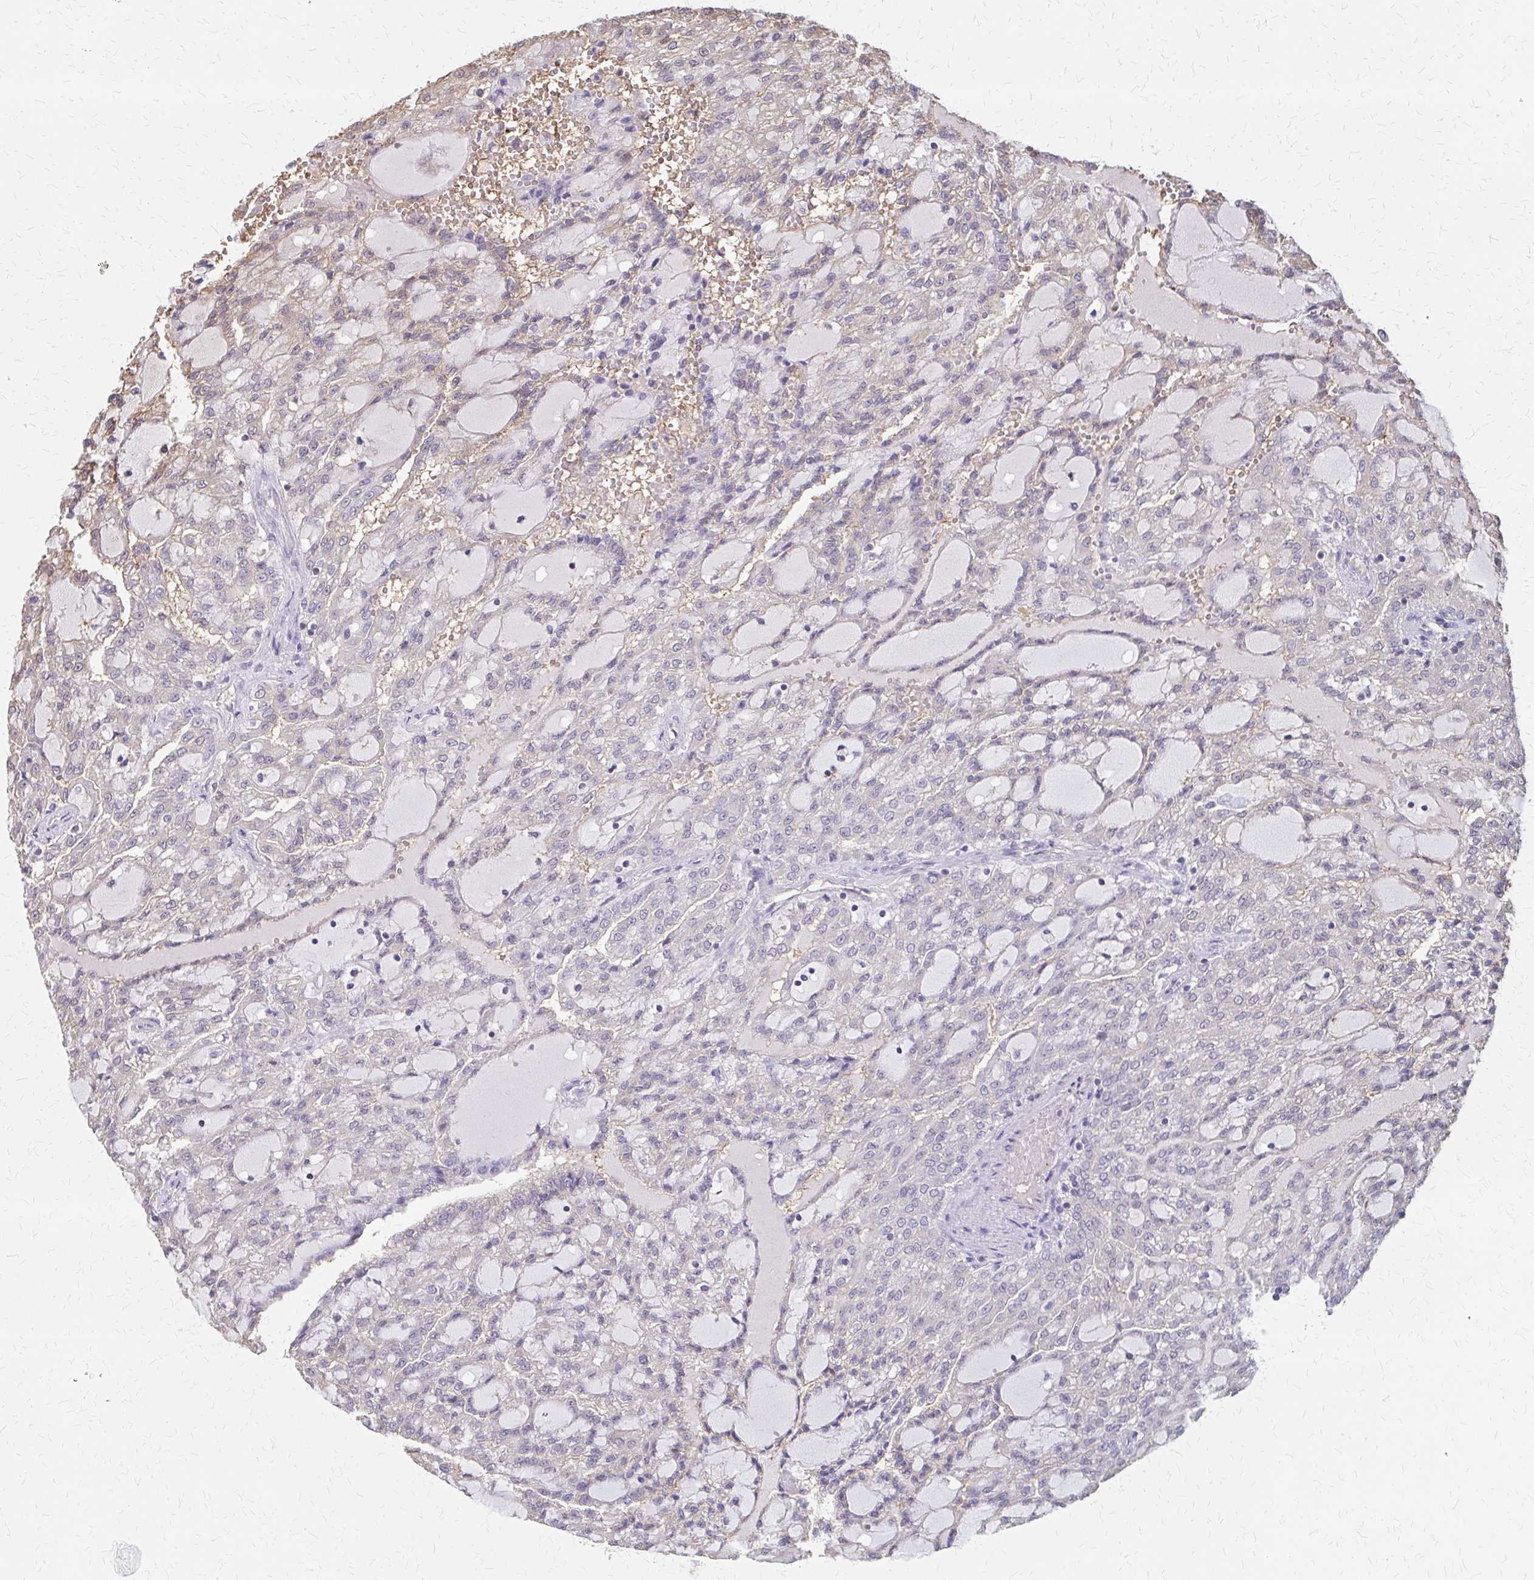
{"staining": {"intensity": "negative", "quantity": "none", "location": "none"}, "tissue": "renal cancer", "cell_type": "Tumor cells", "image_type": "cancer", "snomed": [{"axis": "morphology", "description": "Adenocarcinoma, NOS"}, {"axis": "topography", "description": "Kidney"}], "caption": "The photomicrograph demonstrates no staining of tumor cells in renal cancer (adenocarcinoma).", "gene": "IFI44L", "patient": {"sex": "male", "age": 63}}